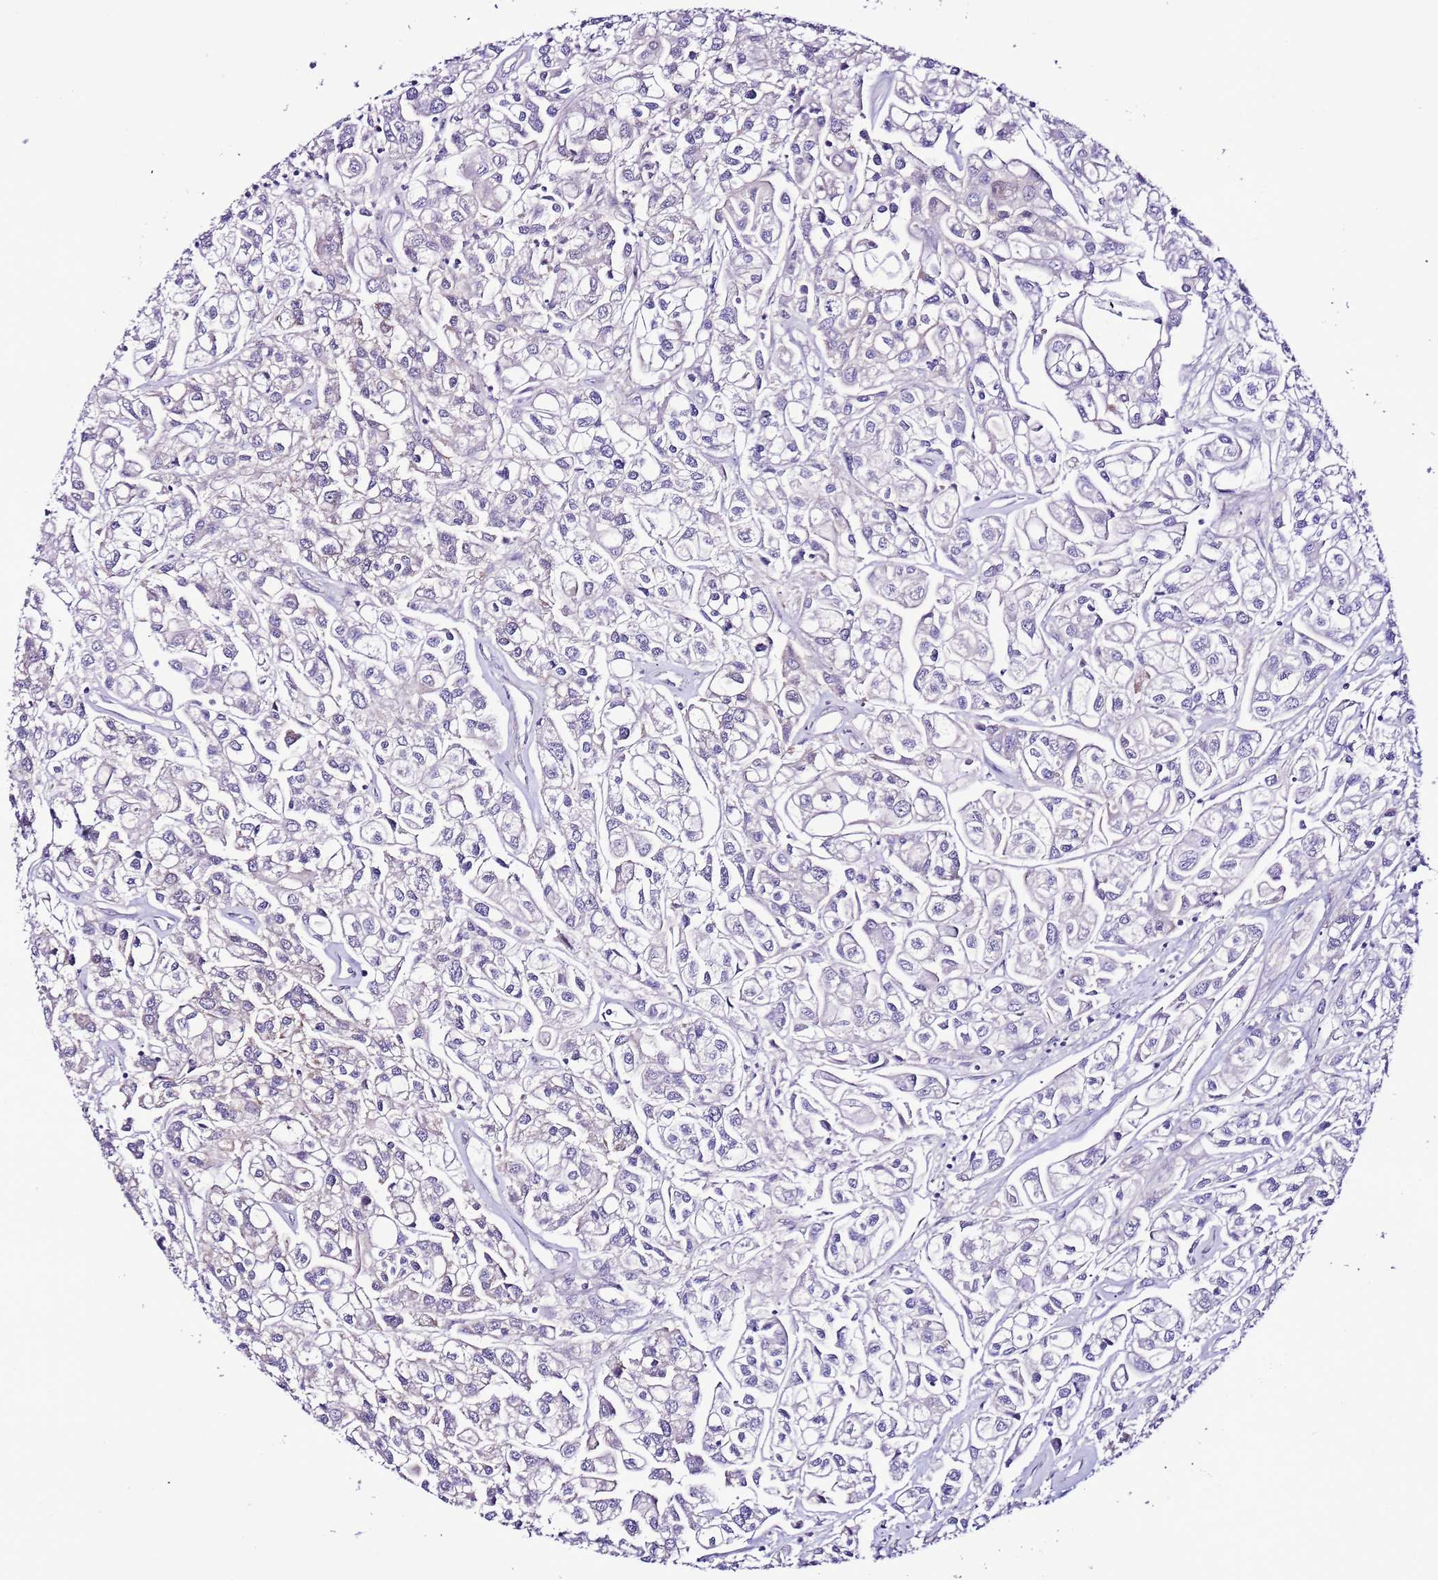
{"staining": {"intensity": "negative", "quantity": "none", "location": "none"}, "tissue": "urothelial cancer", "cell_type": "Tumor cells", "image_type": "cancer", "snomed": [{"axis": "morphology", "description": "Urothelial carcinoma, High grade"}, {"axis": "topography", "description": "Urinary bladder"}], "caption": "High power microscopy micrograph of an immunohistochemistry histopathology image of urothelial carcinoma (high-grade), revealing no significant staining in tumor cells.", "gene": "UEVLD", "patient": {"sex": "male", "age": 67}}